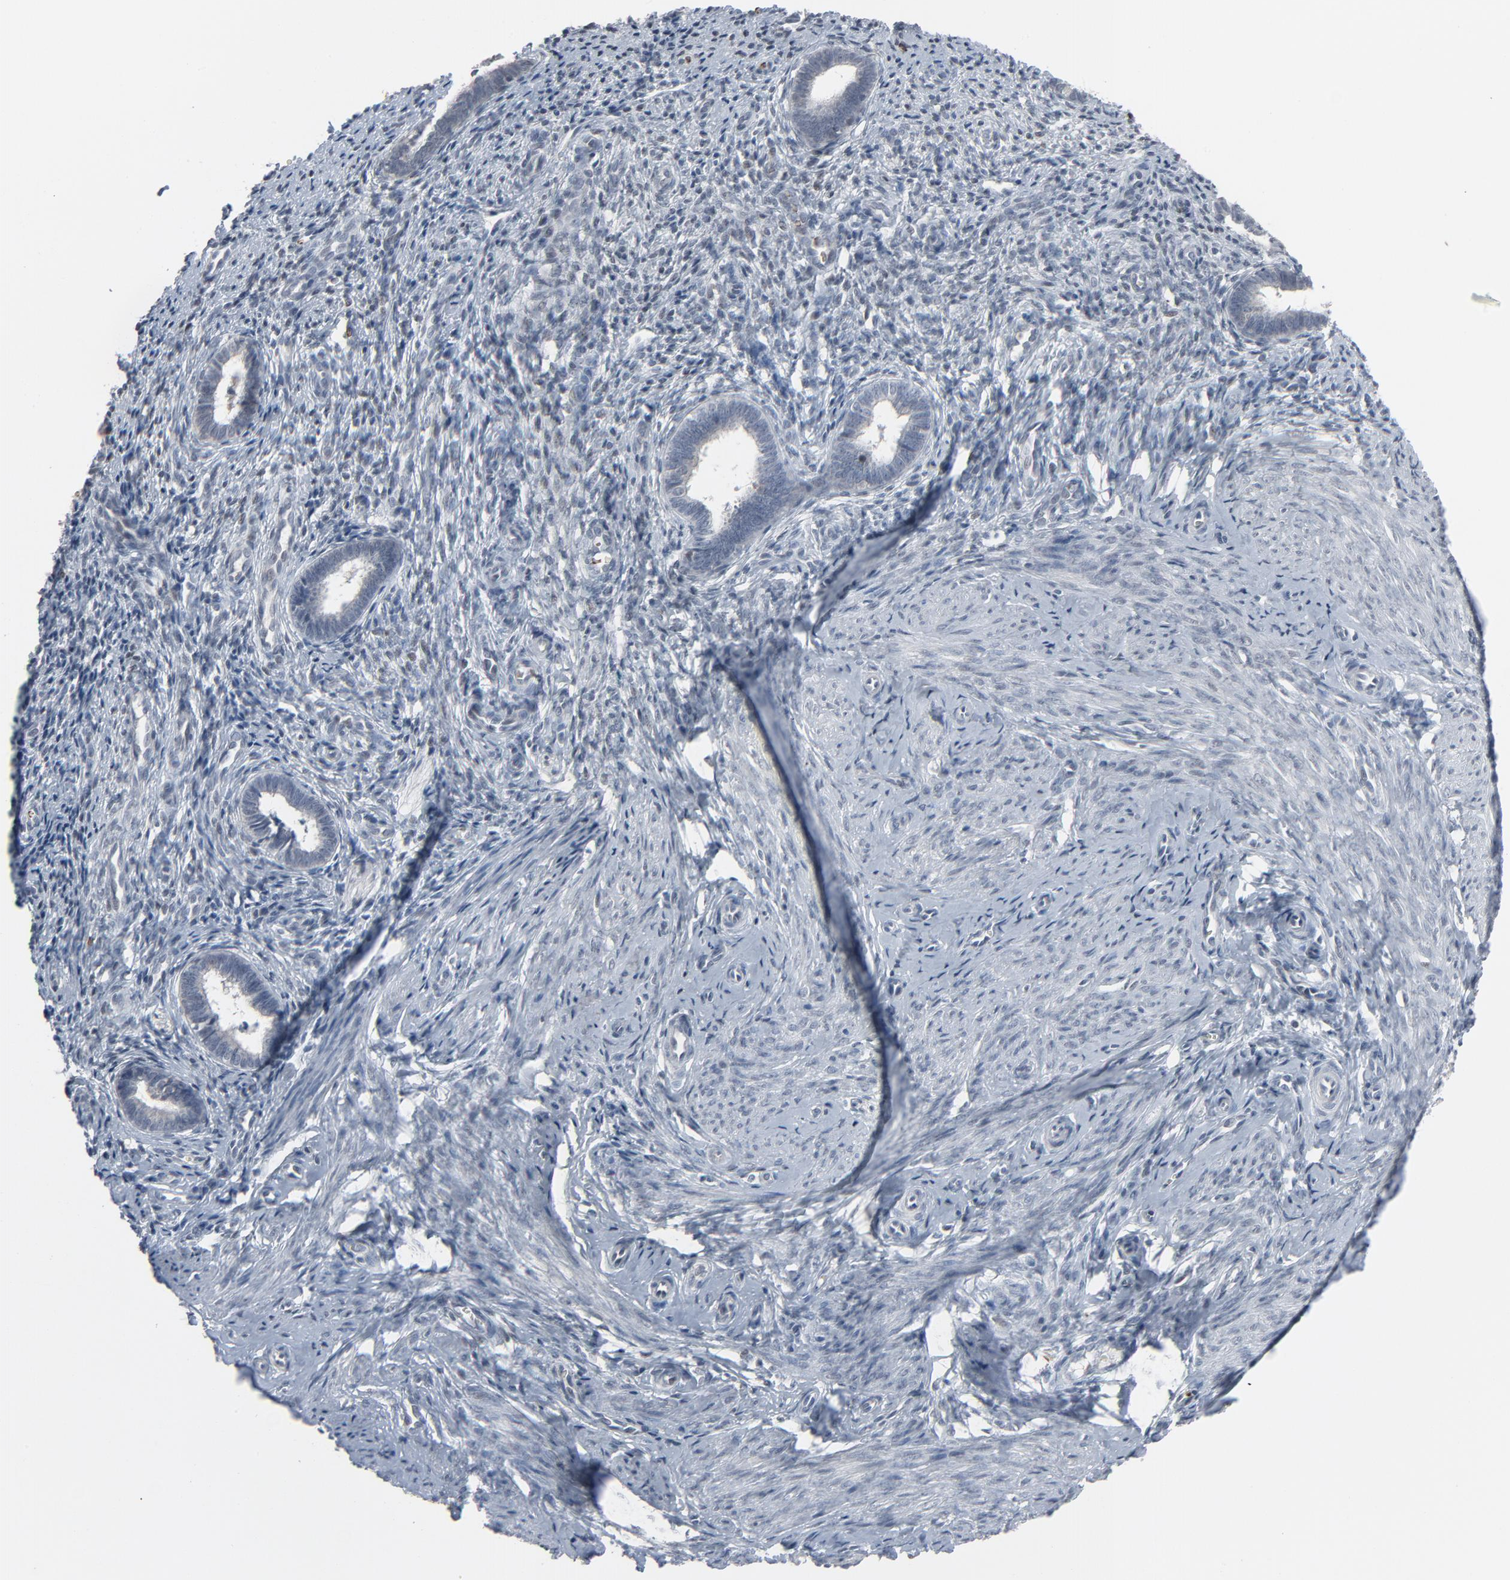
{"staining": {"intensity": "negative", "quantity": "none", "location": "none"}, "tissue": "endometrium", "cell_type": "Cells in endometrial stroma", "image_type": "normal", "snomed": [{"axis": "morphology", "description": "Normal tissue, NOS"}, {"axis": "topography", "description": "Endometrium"}], "caption": "Immunohistochemical staining of unremarkable endometrium shows no significant expression in cells in endometrial stroma. (DAB immunohistochemistry visualized using brightfield microscopy, high magnification).", "gene": "SAGE1", "patient": {"sex": "female", "age": 27}}